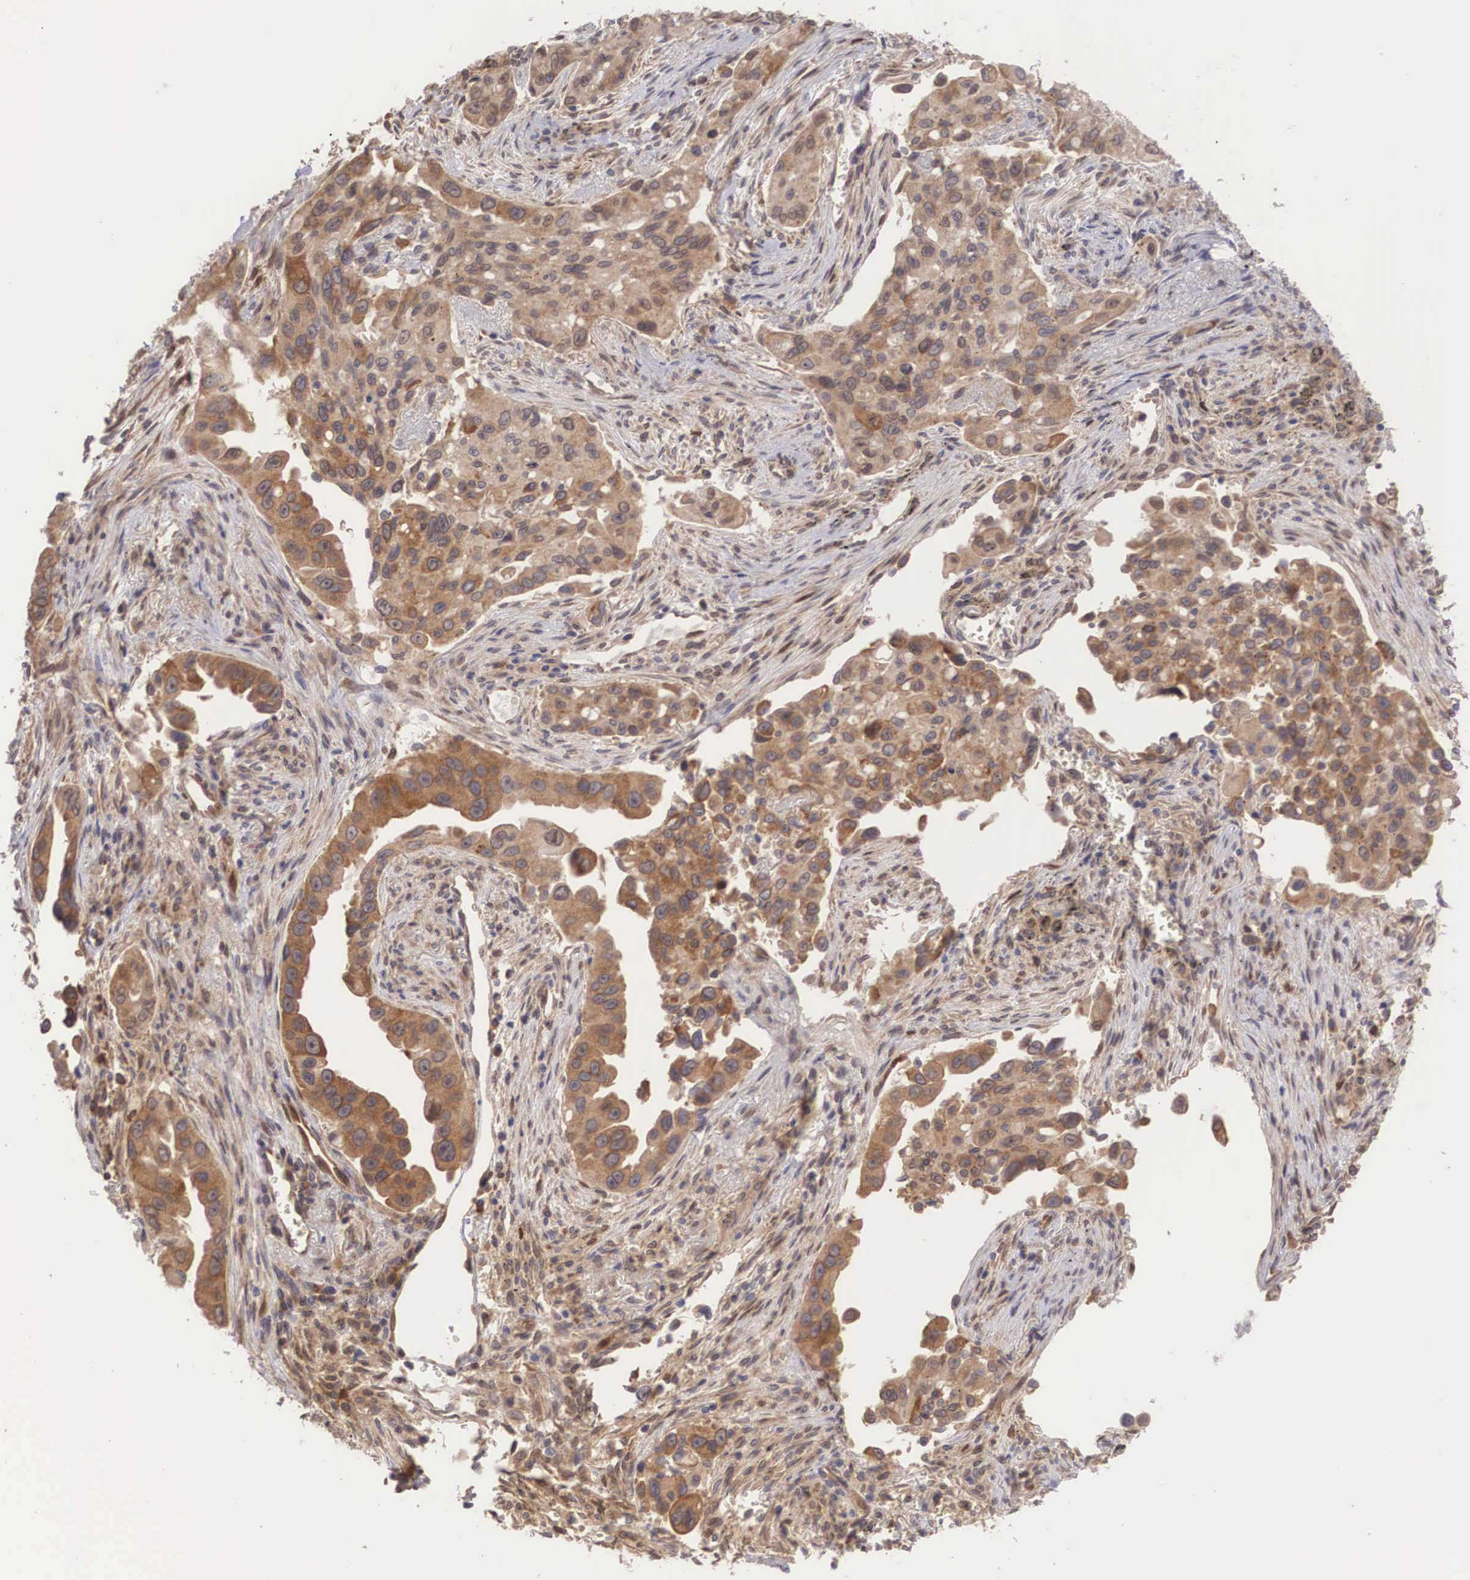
{"staining": {"intensity": "moderate", "quantity": ">75%", "location": "cytoplasmic/membranous,nuclear"}, "tissue": "lung cancer", "cell_type": "Tumor cells", "image_type": "cancer", "snomed": [{"axis": "morphology", "description": "Adenocarcinoma, NOS"}, {"axis": "topography", "description": "Lung"}], "caption": "Adenocarcinoma (lung) stained with a protein marker demonstrates moderate staining in tumor cells.", "gene": "DNAJB7", "patient": {"sex": "male", "age": 68}}